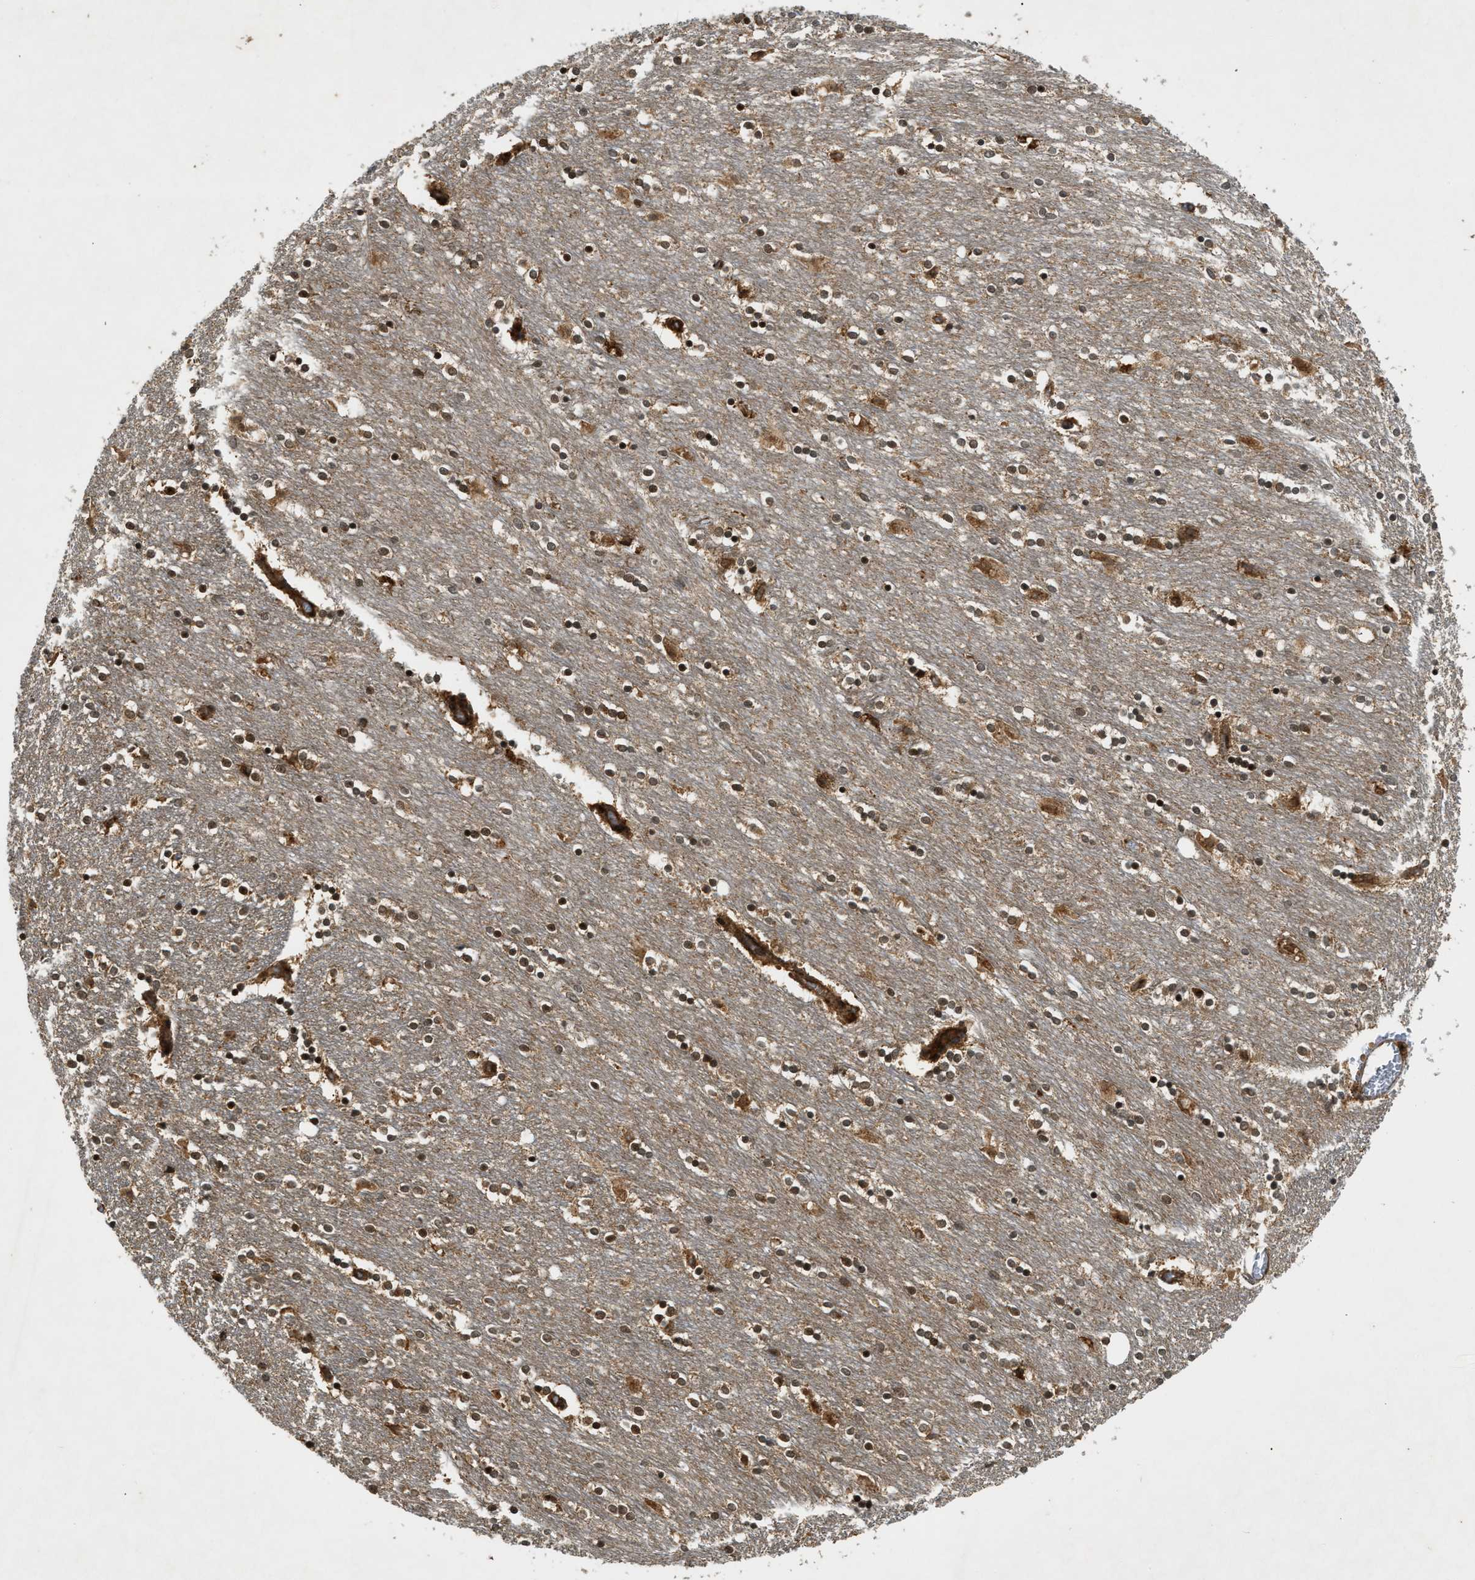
{"staining": {"intensity": "moderate", "quantity": "25%-75%", "location": "nuclear"}, "tissue": "caudate", "cell_type": "Glial cells", "image_type": "normal", "snomed": [{"axis": "morphology", "description": "Normal tissue, NOS"}, {"axis": "topography", "description": "Lateral ventricle wall"}], "caption": "Immunohistochemistry (IHC) micrograph of normal caudate: human caudate stained using IHC reveals medium levels of moderate protein expression localized specifically in the nuclear of glial cells, appearing as a nuclear brown color.", "gene": "EIF2AK3", "patient": {"sex": "female", "age": 54}}